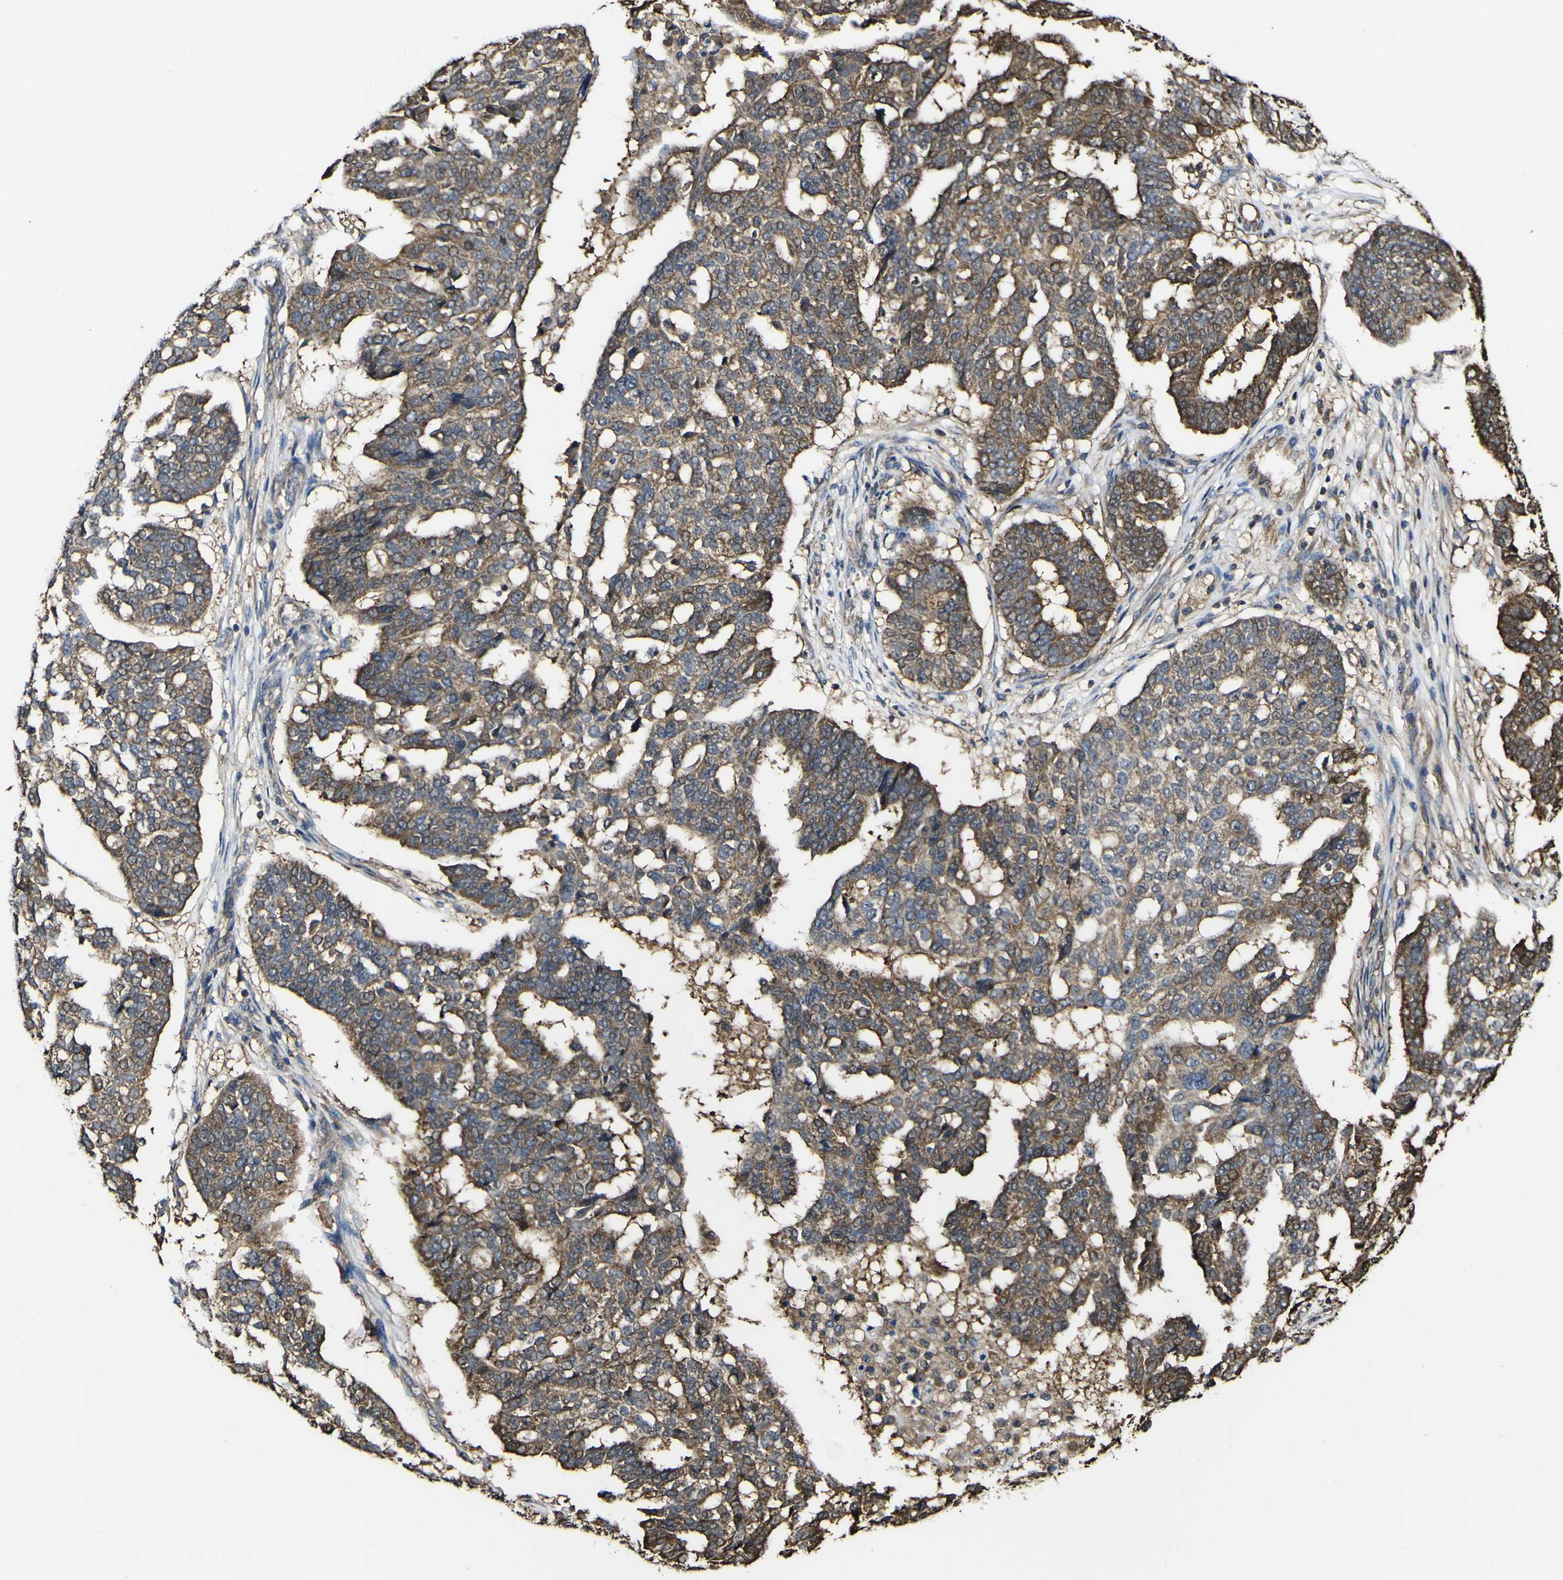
{"staining": {"intensity": "moderate", "quantity": ">75%", "location": "cytoplasmic/membranous"}, "tissue": "ovarian cancer", "cell_type": "Tumor cells", "image_type": "cancer", "snomed": [{"axis": "morphology", "description": "Cystadenocarcinoma, serous, NOS"}, {"axis": "topography", "description": "Ovary"}], "caption": "Ovarian serous cystadenocarcinoma was stained to show a protein in brown. There is medium levels of moderate cytoplasmic/membranous expression in approximately >75% of tumor cells. Nuclei are stained in blue.", "gene": "PTPRR", "patient": {"sex": "female", "age": 59}}